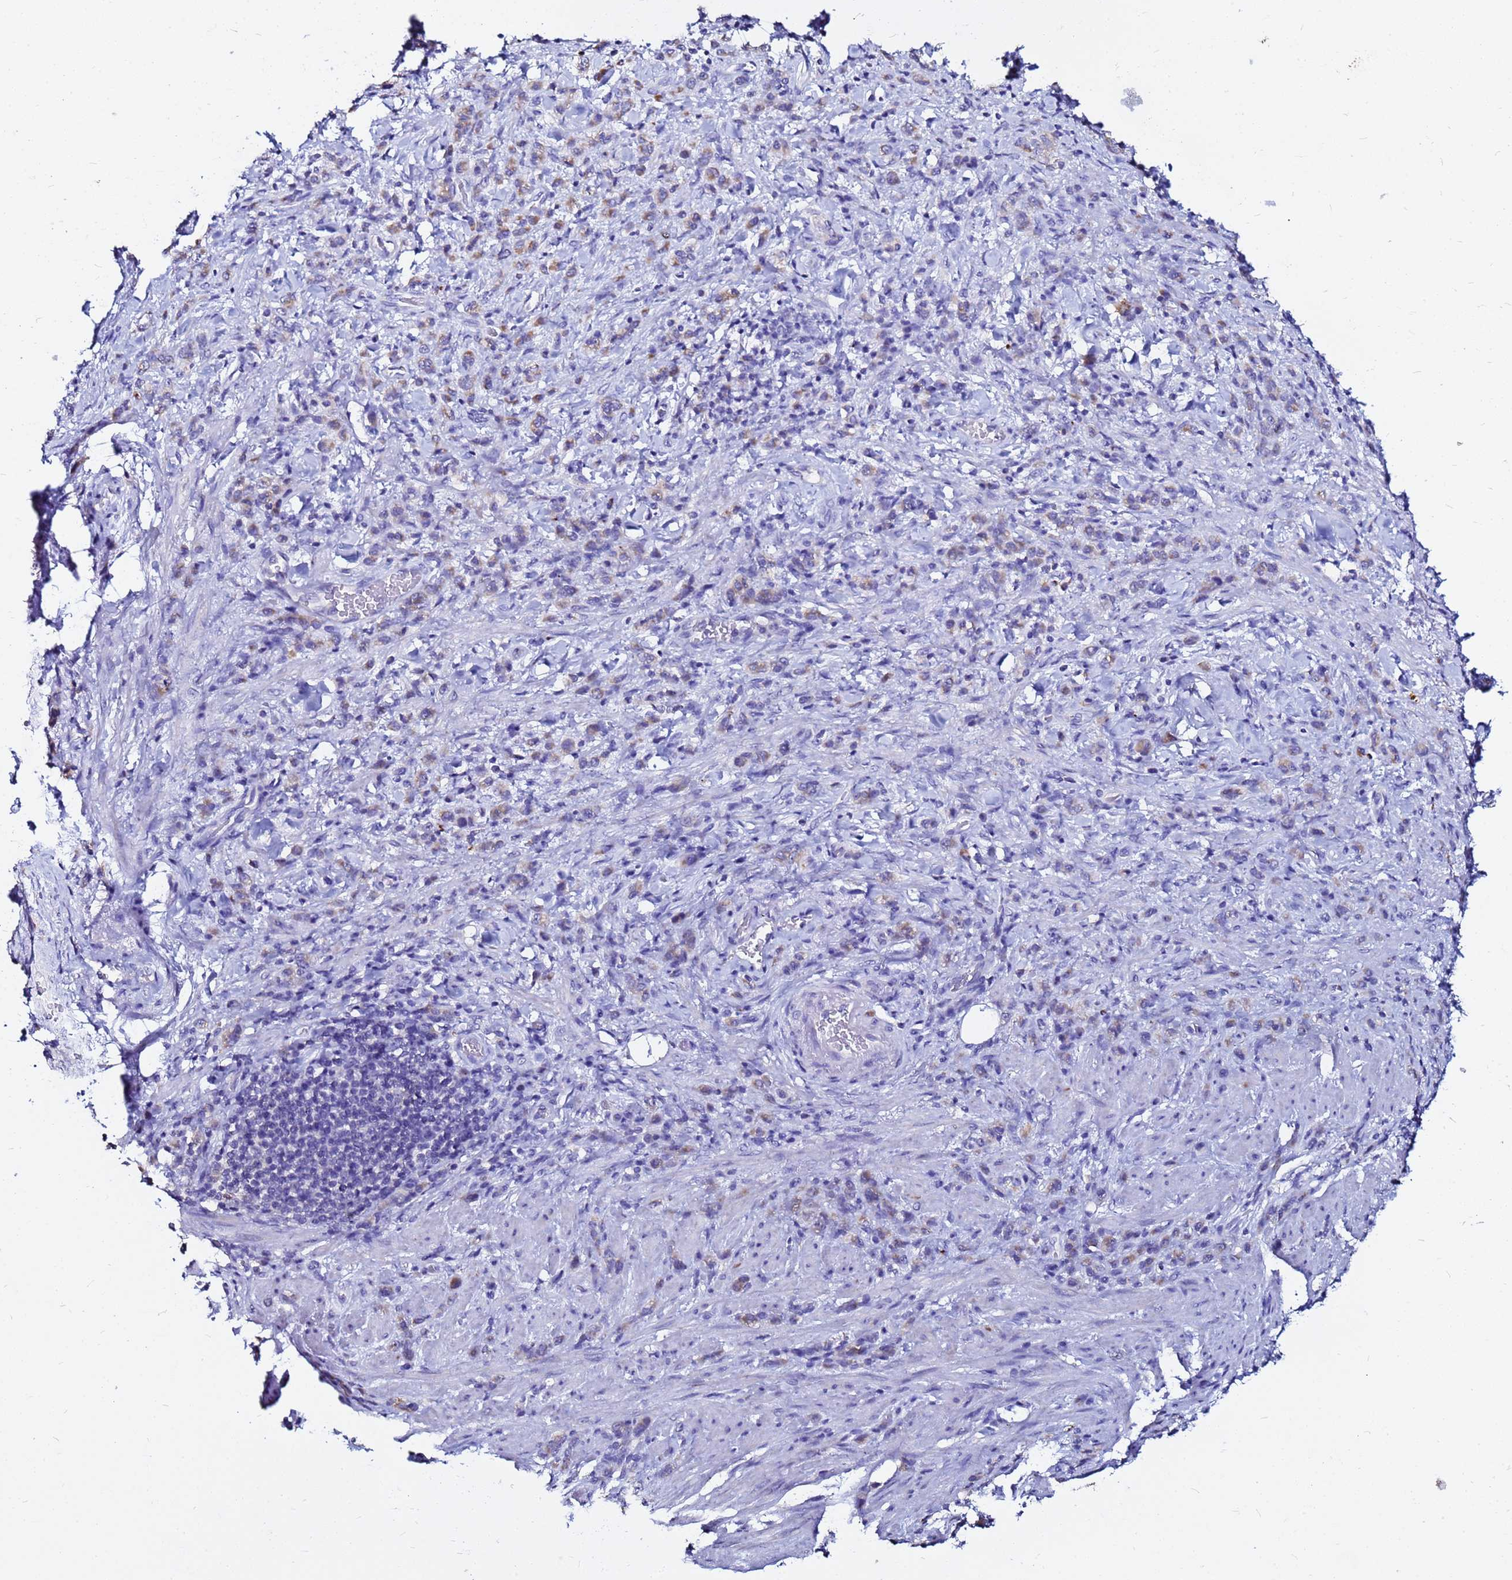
{"staining": {"intensity": "negative", "quantity": "none", "location": "none"}, "tissue": "stomach cancer", "cell_type": "Tumor cells", "image_type": "cancer", "snomed": [{"axis": "morphology", "description": "Adenocarcinoma, NOS"}, {"axis": "topography", "description": "Stomach"}], "caption": "IHC micrograph of neoplastic tissue: adenocarcinoma (stomach) stained with DAB demonstrates no significant protein positivity in tumor cells. (Brightfield microscopy of DAB (3,3'-diaminobenzidine) immunohistochemistry (IHC) at high magnification).", "gene": "FAM183A", "patient": {"sex": "male", "age": 77}}